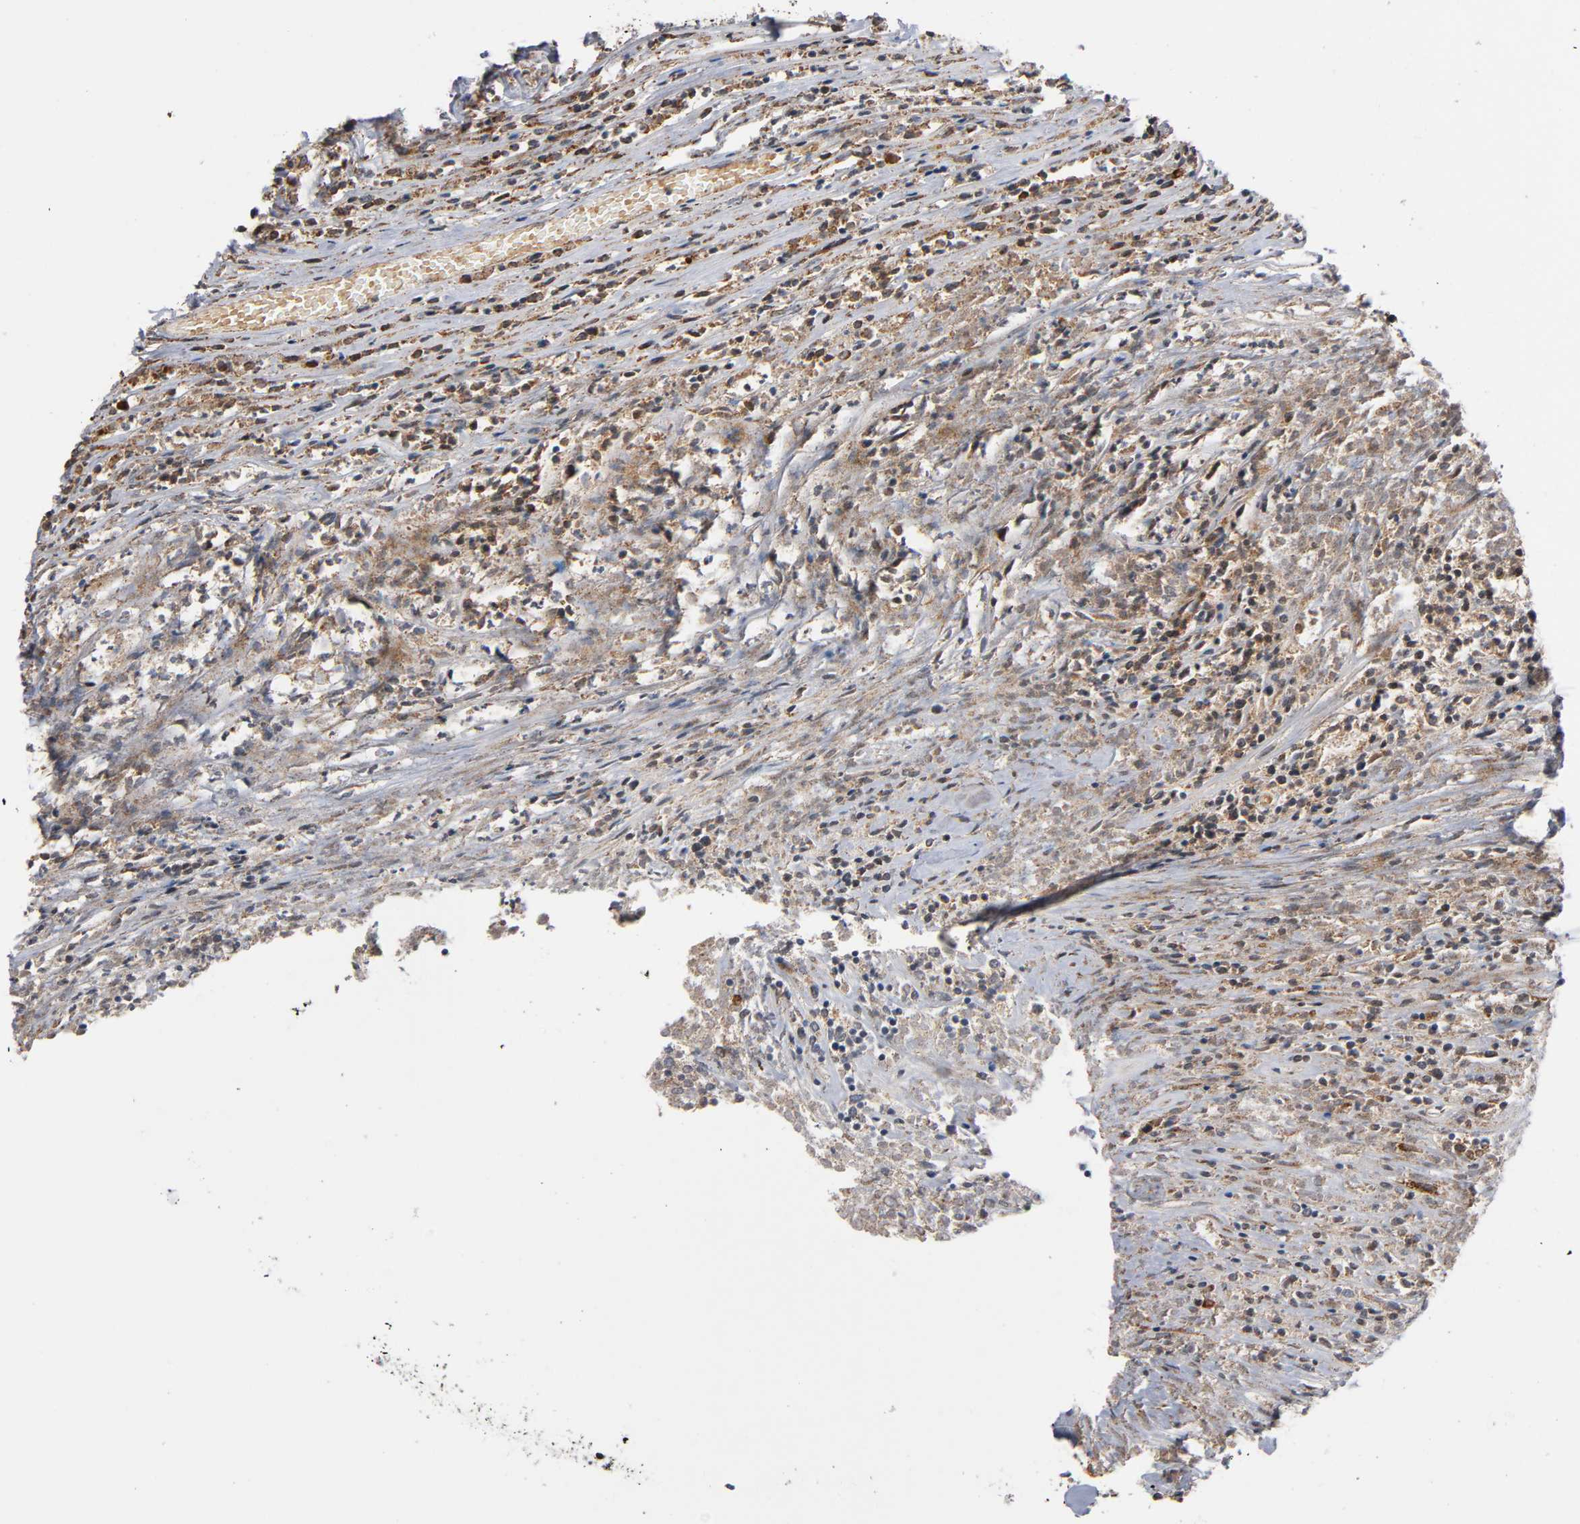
{"staining": {"intensity": "moderate", "quantity": ">75%", "location": "cytoplasmic/membranous"}, "tissue": "lymphoma", "cell_type": "Tumor cells", "image_type": "cancer", "snomed": [{"axis": "morphology", "description": "Malignant lymphoma, non-Hodgkin's type, High grade"}, {"axis": "topography", "description": "Lymph node"}], "caption": "Human lymphoma stained for a protein (brown) shows moderate cytoplasmic/membranous positive staining in approximately >75% of tumor cells.", "gene": "MAP3K1", "patient": {"sex": "female", "age": 73}}